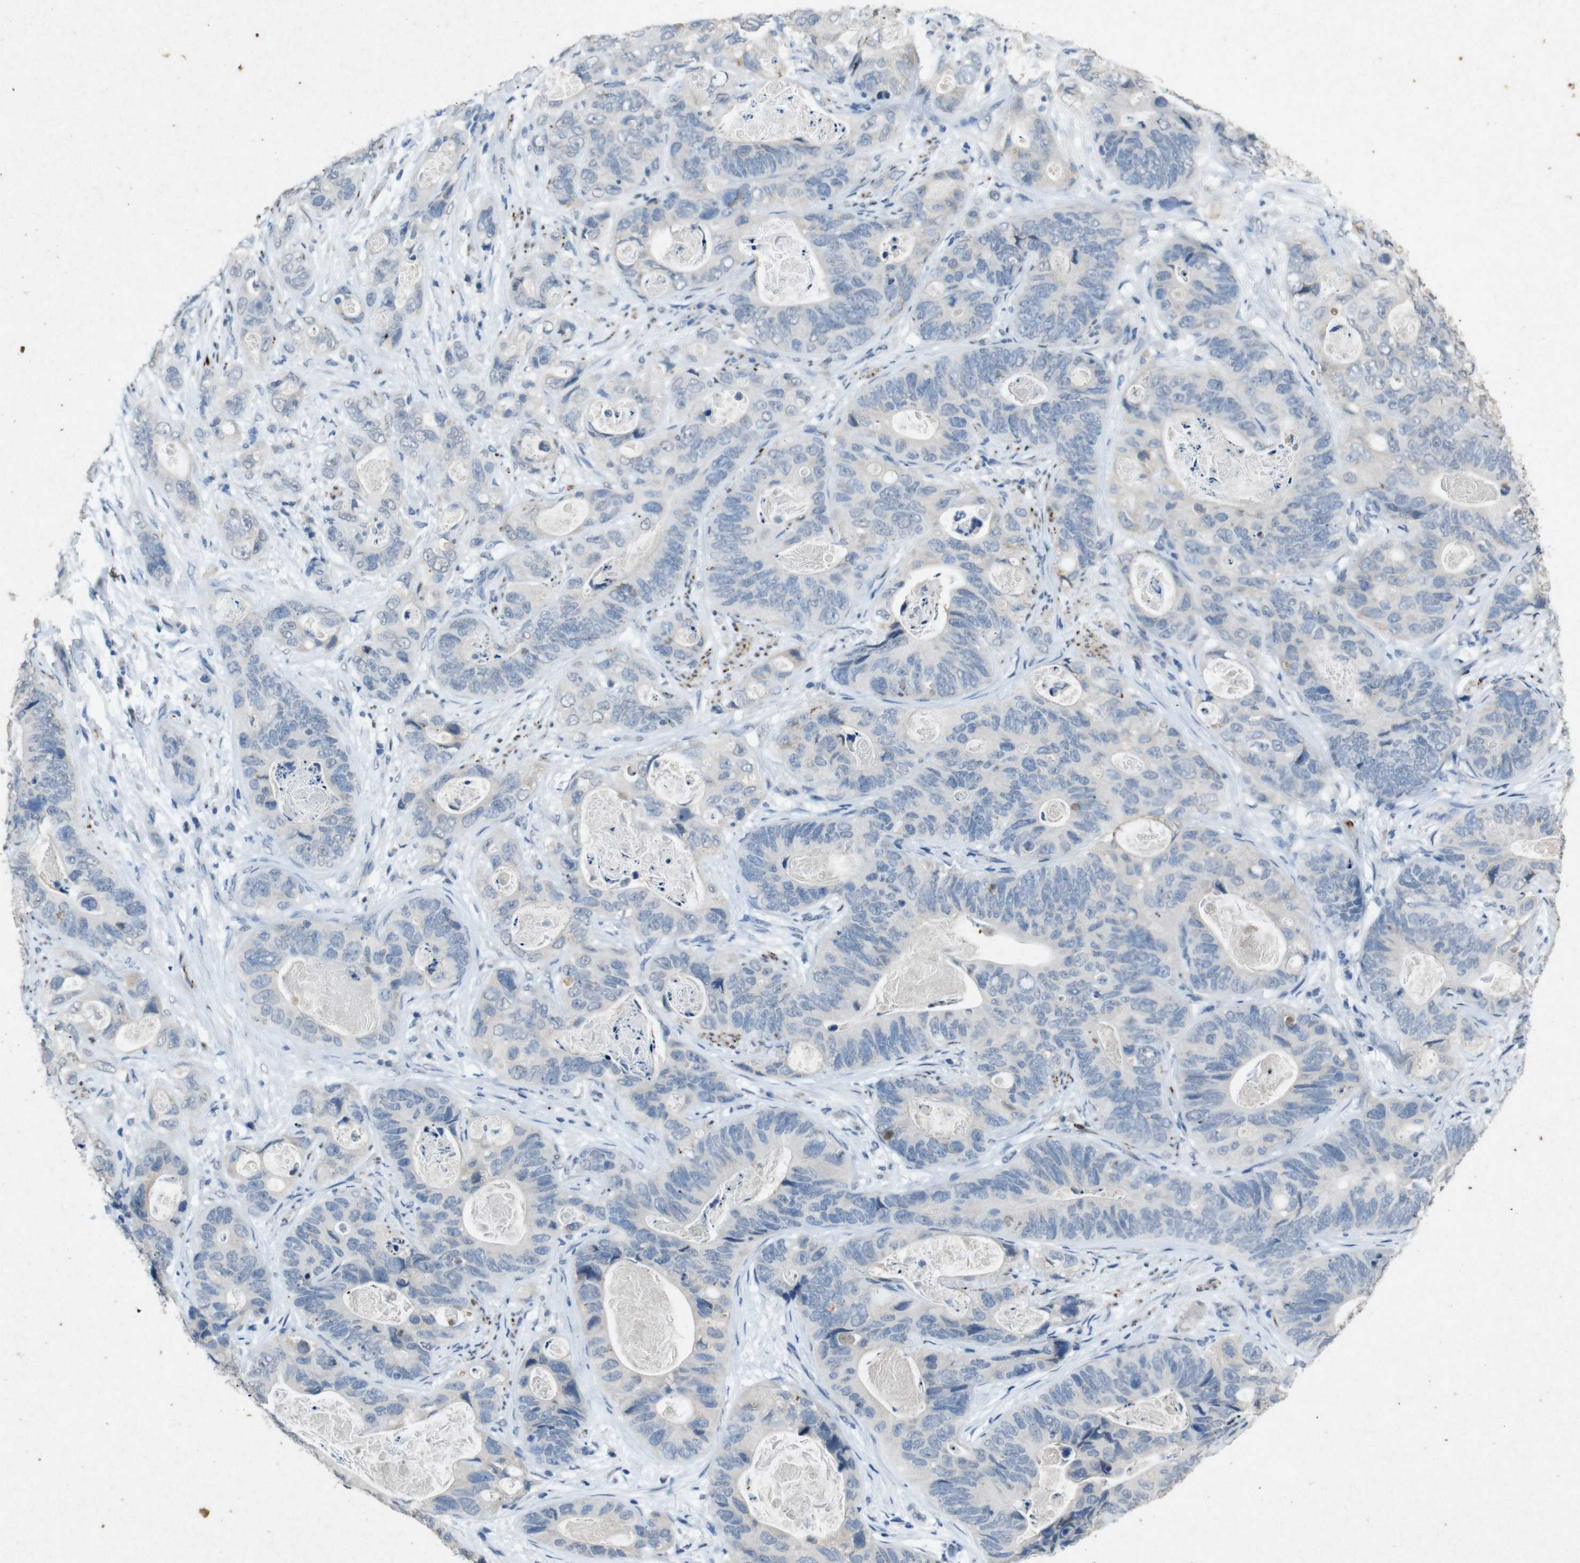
{"staining": {"intensity": "negative", "quantity": "none", "location": "none"}, "tissue": "stomach cancer", "cell_type": "Tumor cells", "image_type": "cancer", "snomed": [{"axis": "morphology", "description": "Adenocarcinoma, NOS"}, {"axis": "topography", "description": "Stomach"}], "caption": "IHC micrograph of neoplastic tissue: stomach cancer stained with DAB demonstrates no significant protein positivity in tumor cells.", "gene": "STBD1", "patient": {"sex": "female", "age": 89}}